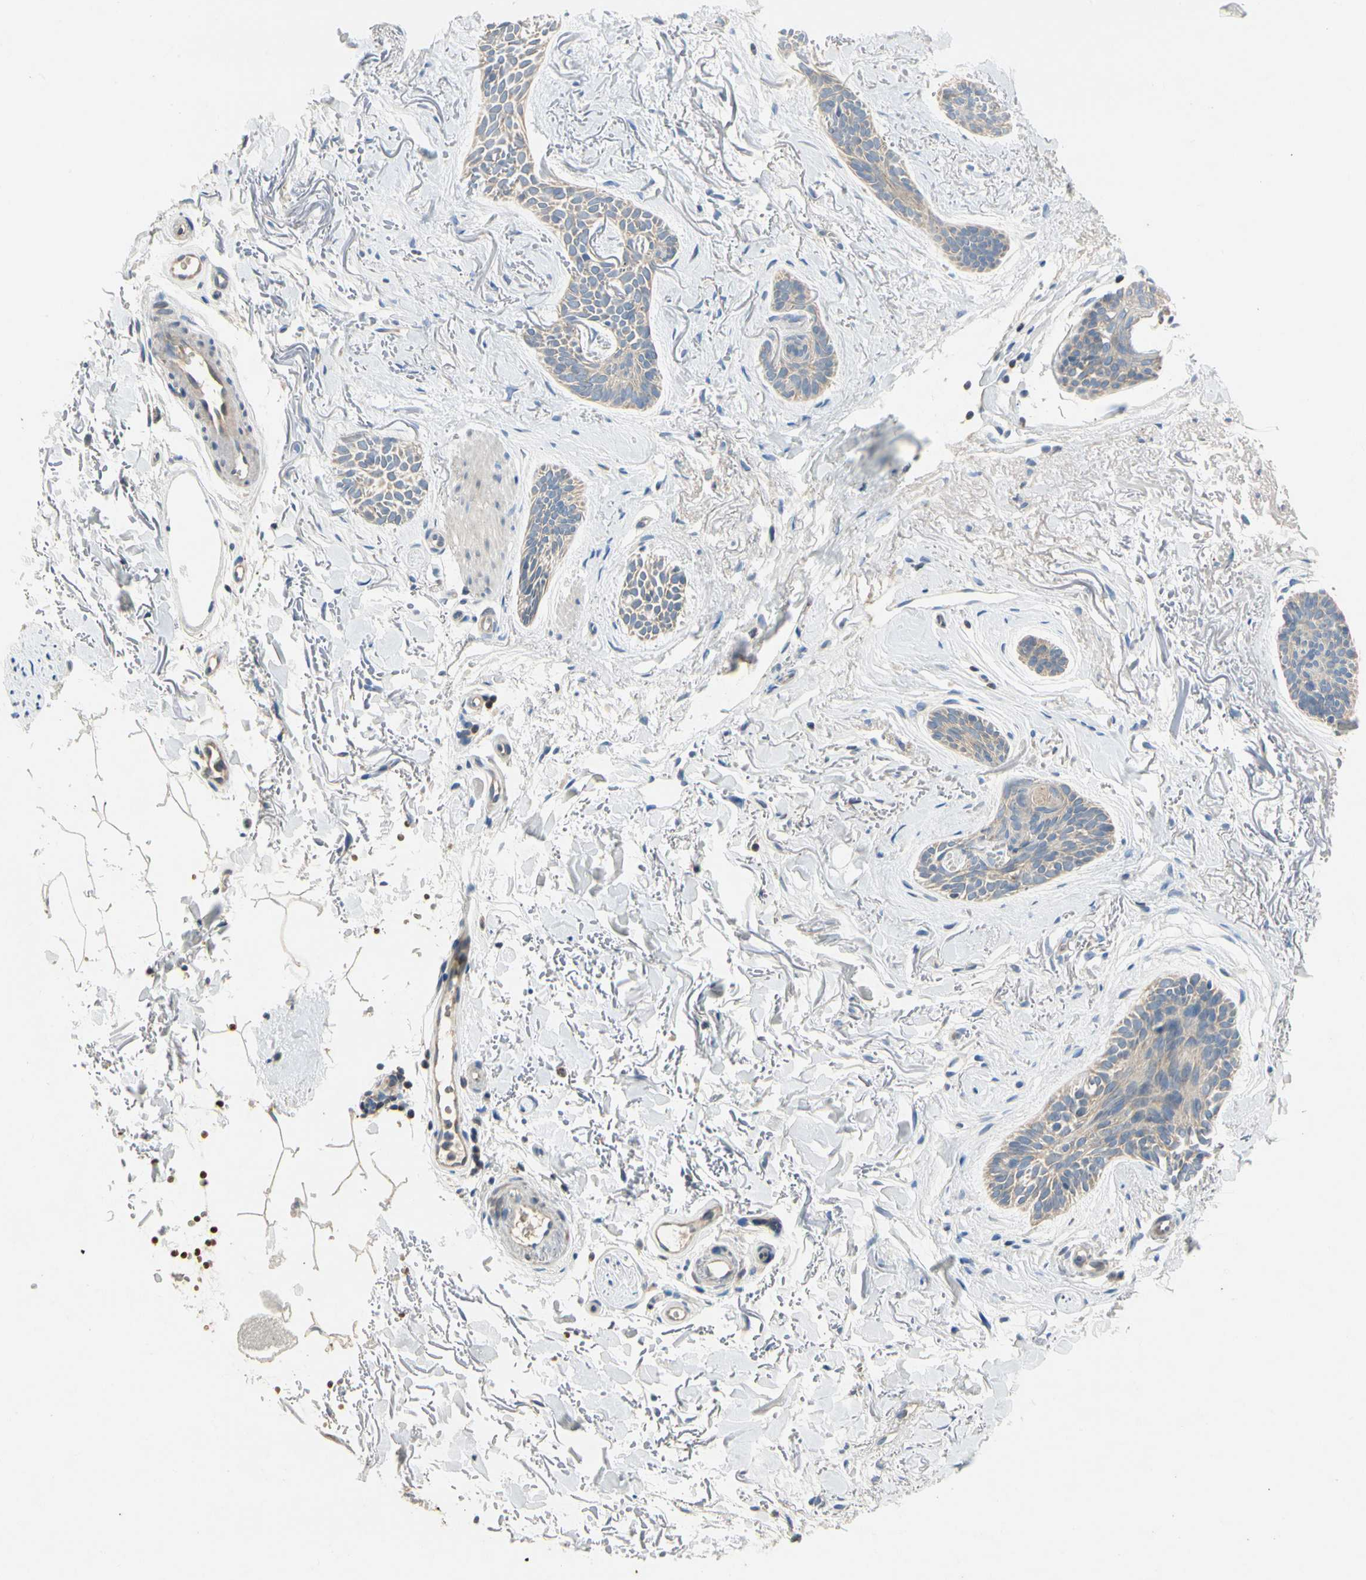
{"staining": {"intensity": "moderate", "quantity": ">75%", "location": "cytoplasmic/membranous"}, "tissue": "skin cancer", "cell_type": "Tumor cells", "image_type": "cancer", "snomed": [{"axis": "morphology", "description": "Basal cell carcinoma"}, {"axis": "topography", "description": "Skin"}], "caption": "IHC image of neoplastic tissue: skin cancer stained using IHC exhibits medium levels of moderate protein expression localized specifically in the cytoplasmic/membranous of tumor cells, appearing as a cytoplasmic/membranous brown color.", "gene": "KLHDC8B", "patient": {"sex": "female", "age": 84}}